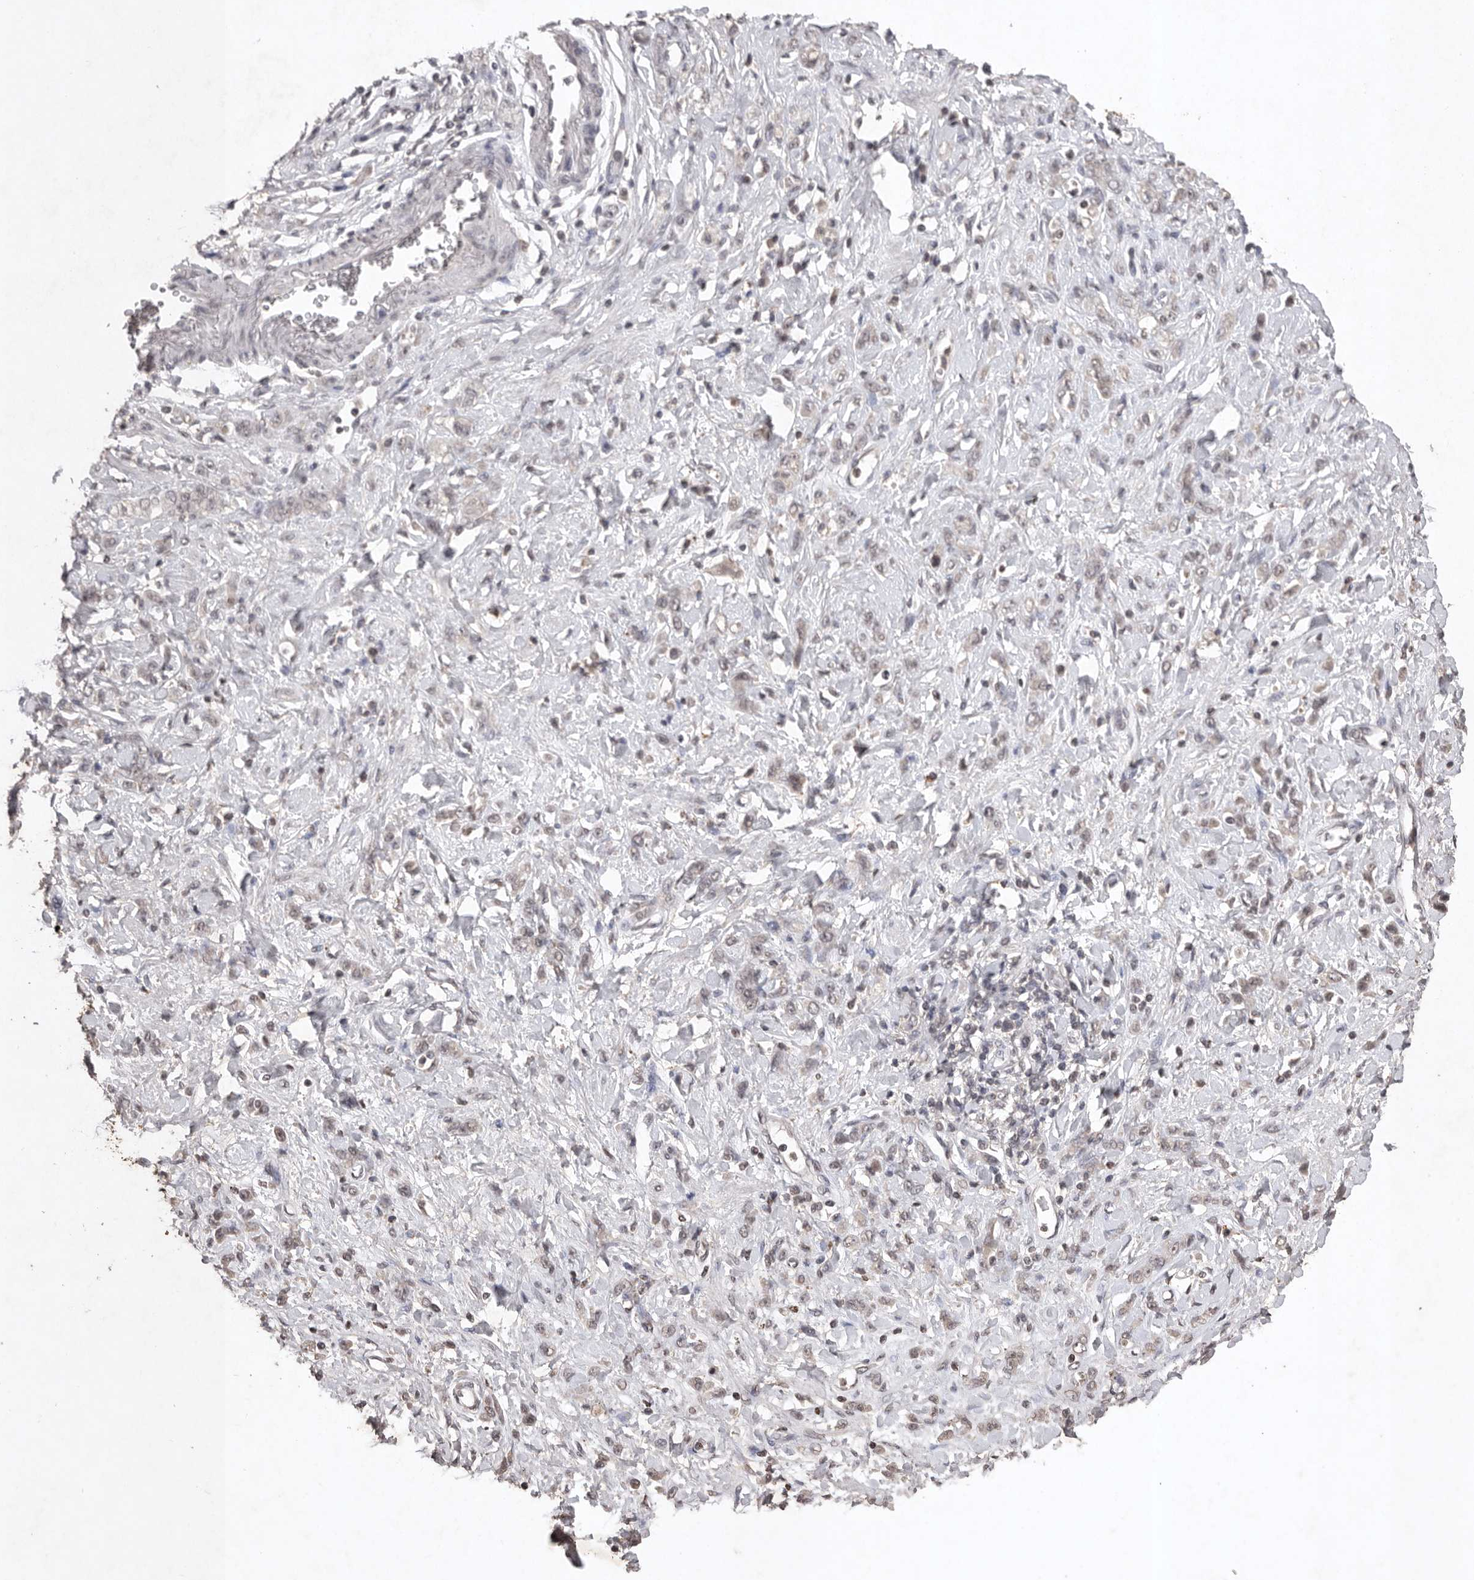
{"staining": {"intensity": "weak", "quantity": ">75%", "location": "cytoplasmic/membranous,nuclear"}, "tissue": "stomach cancer", "cell_type": "Tumor cells", "image_type": "cancer", "snomed": [{"axis": "morphology", "description": "Normal tissue, NOS"}, {"axis": "morphology", "description": "Adenocarcinoma, NOS"}, {"axis": "topography", "description": "Stomach"}], "caption": "High-power microscopy captured an immunohistochemistry (IHC) micrograph of stomach cancer, revealing weak cytoplasmic/membranous and nuclear positivity in about >75% of tumor cells.", "gene": "APLNR", "patient": {"sex": "male", "age": 82}}